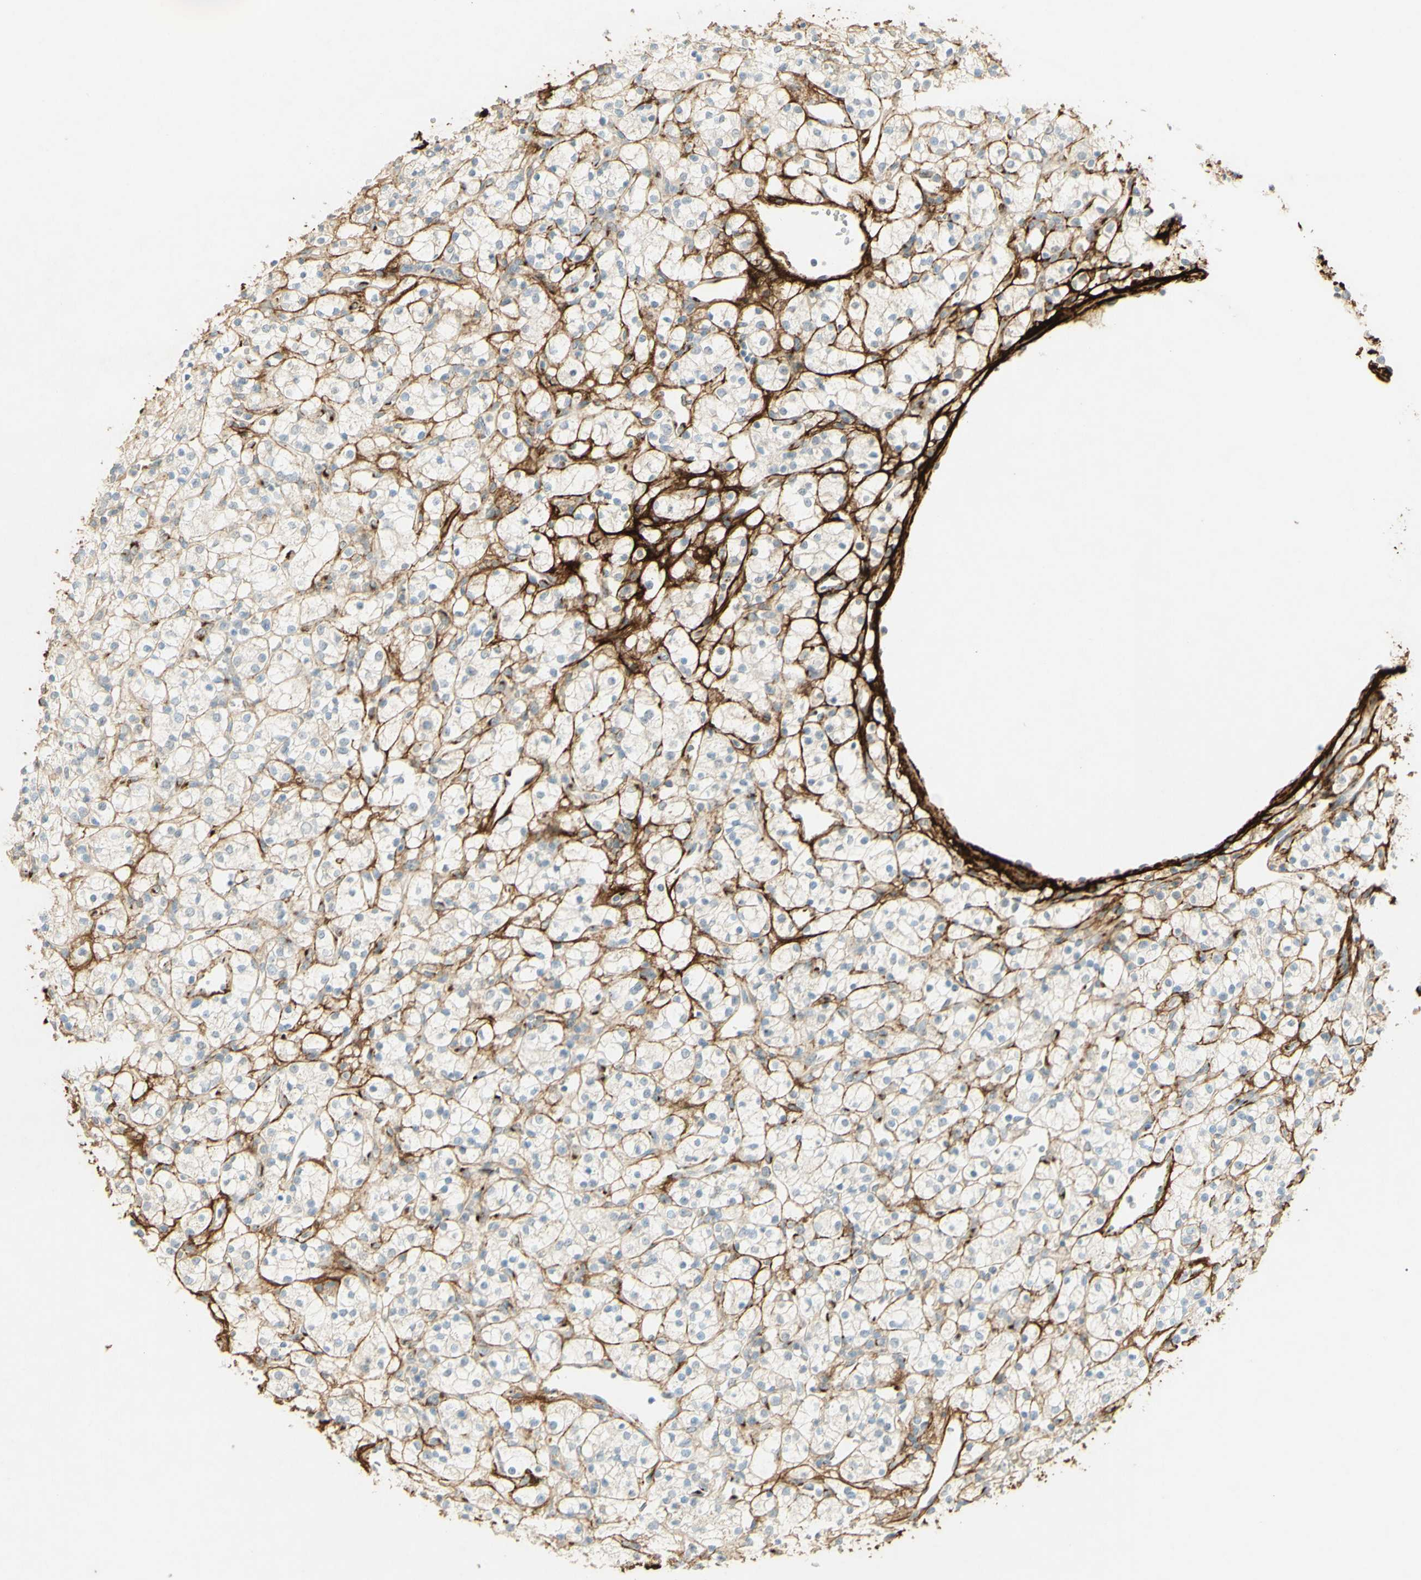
{"staining": {"intensity": "strong", "quantity": "<25%", "location": "cytoplasmic/membranous"}, "tissue": "renal cancer", "cell_type": "Tumor cells", "image_type": "cancer", "snomed": [{"axis": "morphology", "description": "Adenocarcinoma, NOS"}, {"axis": "topography", "description": "Kidney"}], "caption": "Tumor cells show strong cytoplasmic/membranous positivity in approximately <25% of cells in renal cancer (adenocarcinoma).", "gene": "TNN", "patient": {"sex": "female", "age": 60}}